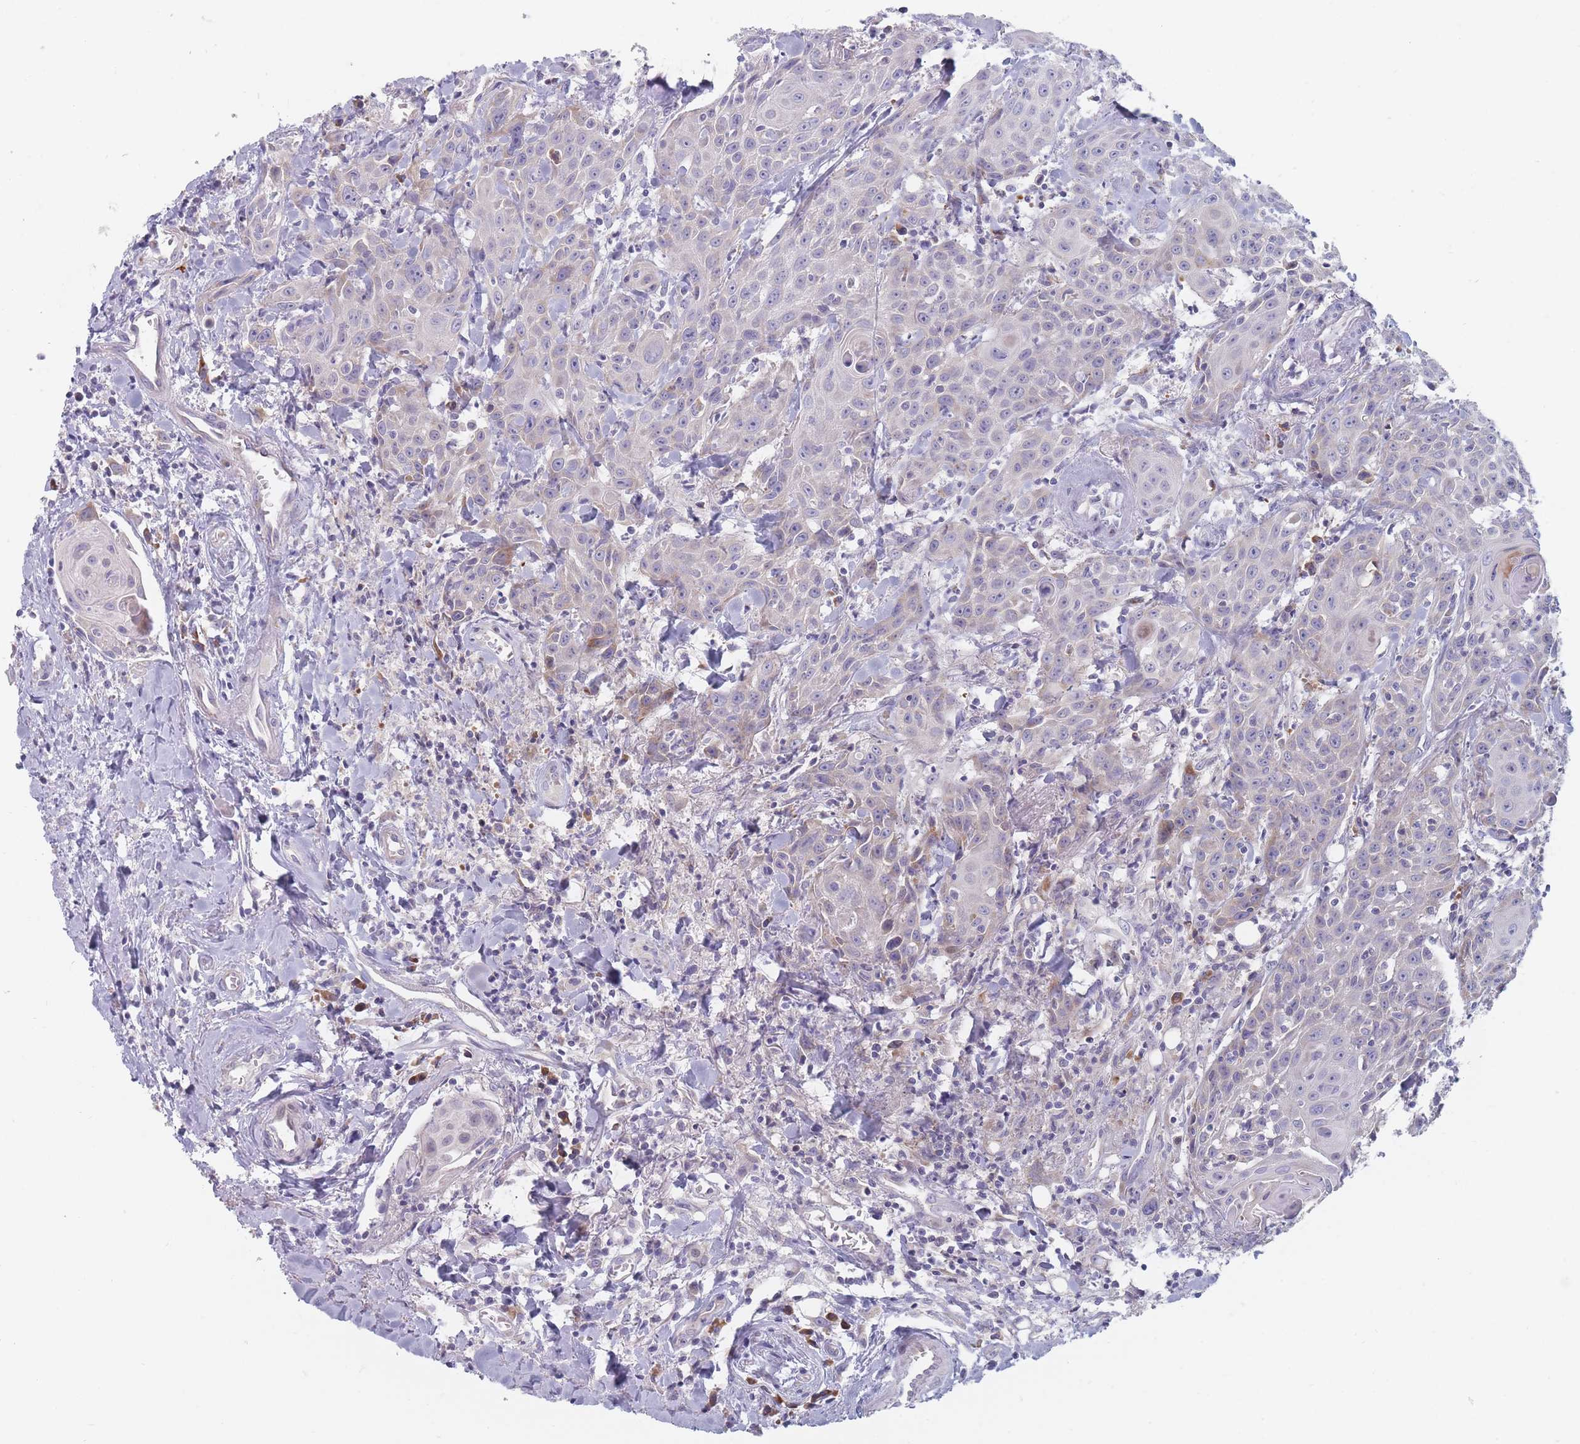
{"staining": {"intensity": "negative", "quantity": "none", "location": "none"}, "tissue": "head and neck cancer", "cell_type": "Tumor cells", "image_type": "cancer", "snomed": [{"axis": "morphology", "description": "Squamous cell carcinoma, NOS"}, {"axis": "topography", "description": "Oral tissue"}, {"axis": "topography", "description": "Head-Neck"}], "caption": "Immunohistochemistry (IHC) of head and neck cancer exhibits no expression in tumor cells.", "gene": "SPATS1", "patient": {"sex": "female", "age": 82}}